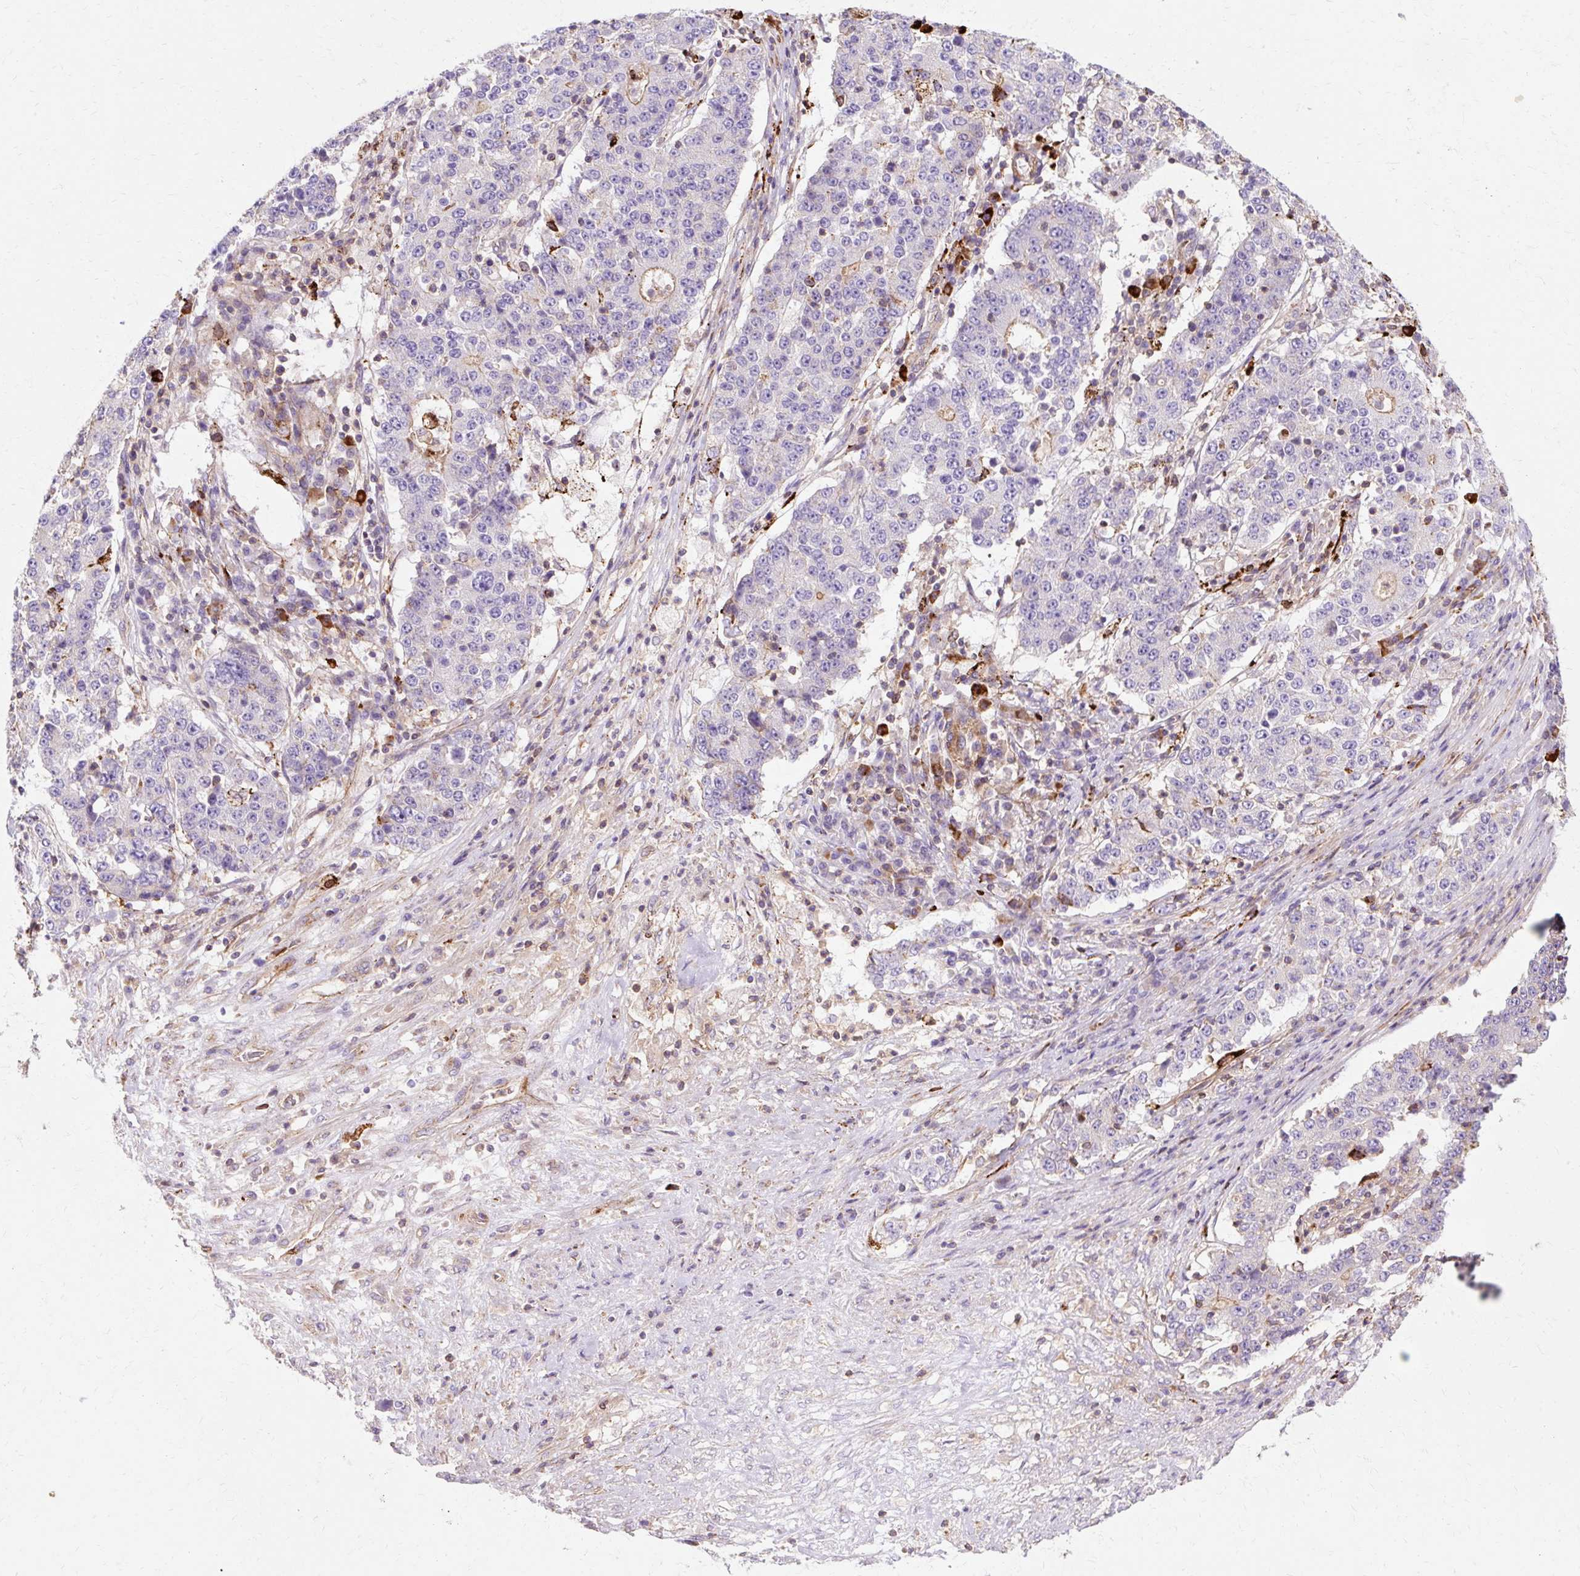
{"staining": {"intensity": "moderate", "quantity": "<25%", "location": "cytoplasmic/membranous"}, "tissue": "stomach cancer", "cell_type": "Tumor cells", "image_type": "cancer", "snomed": [{"axis": "morphology", "description": "Adenocarcinoma, NOS"}, {"axis": "topography", "description": "Stomach"}], "caption": "Immunohistochemical staining of human stomach cancer shows low levels of moderate cytoplasmic/membranous protein positivity in about <25% of tumor cells.", "gene": "TBC1D2B", "patient": {"sex": "male", "age": 59}}